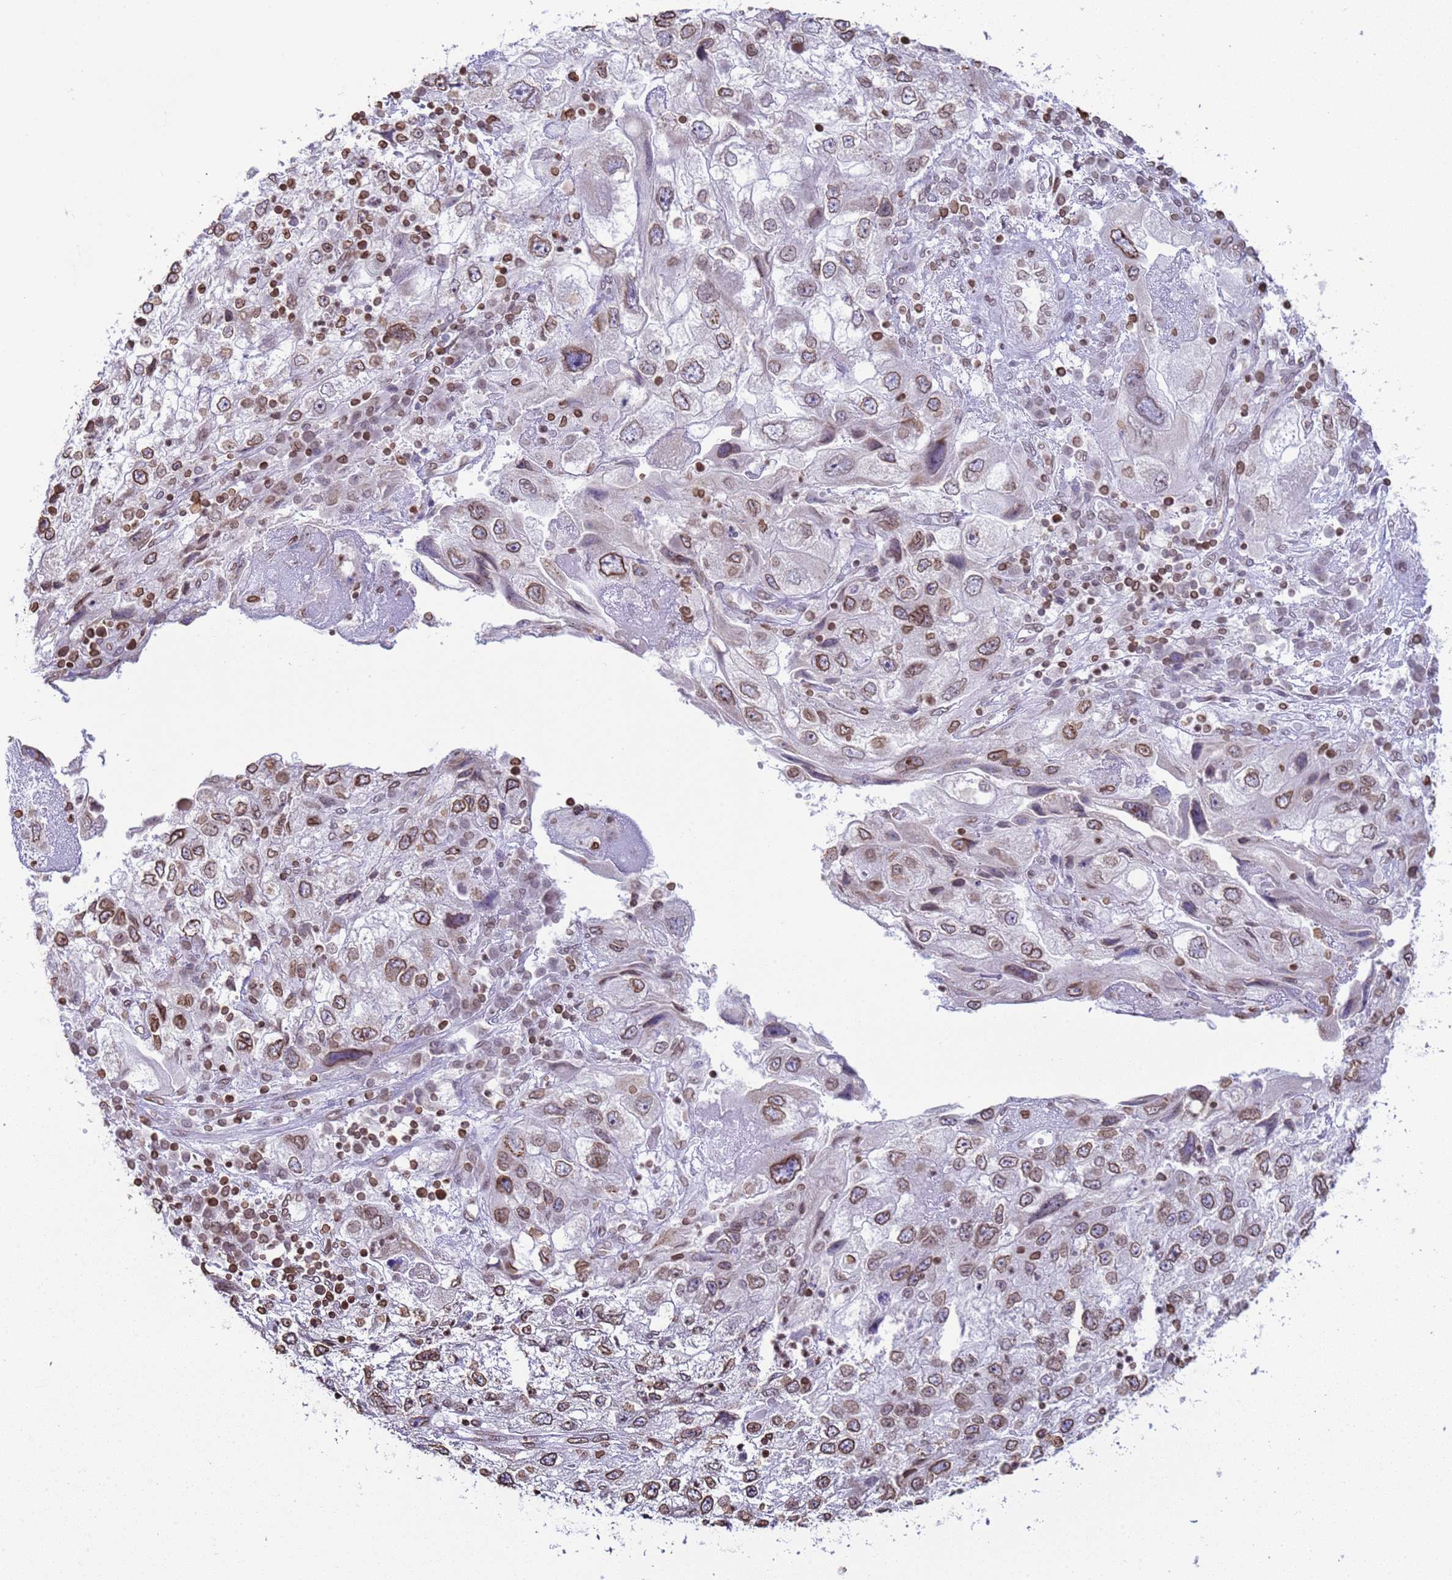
{"staining": {"intensity": "moderate", "quantity": ">75%", "location": "cytoplasmic/membranous,nuclear"}, "tissue": "endometrial cancer", "cell_type": "Tumor cells", "image_type": "cancer", "snomed": [{"axis": "morphology", "description": "Adenocarcinoma, NOS"}, {"axis": "topography", "description": "Endometrium"}], "caption": "The immunohistochemical stain highlights moderate cytoplasmic/membranous and nuclear positivity in tumor cells of endometrial cancer tissue. (IHC, brightfield microscopy, high magnification).", "gene": "DHX37", "patient": {"sex": "female", "age": 49}}